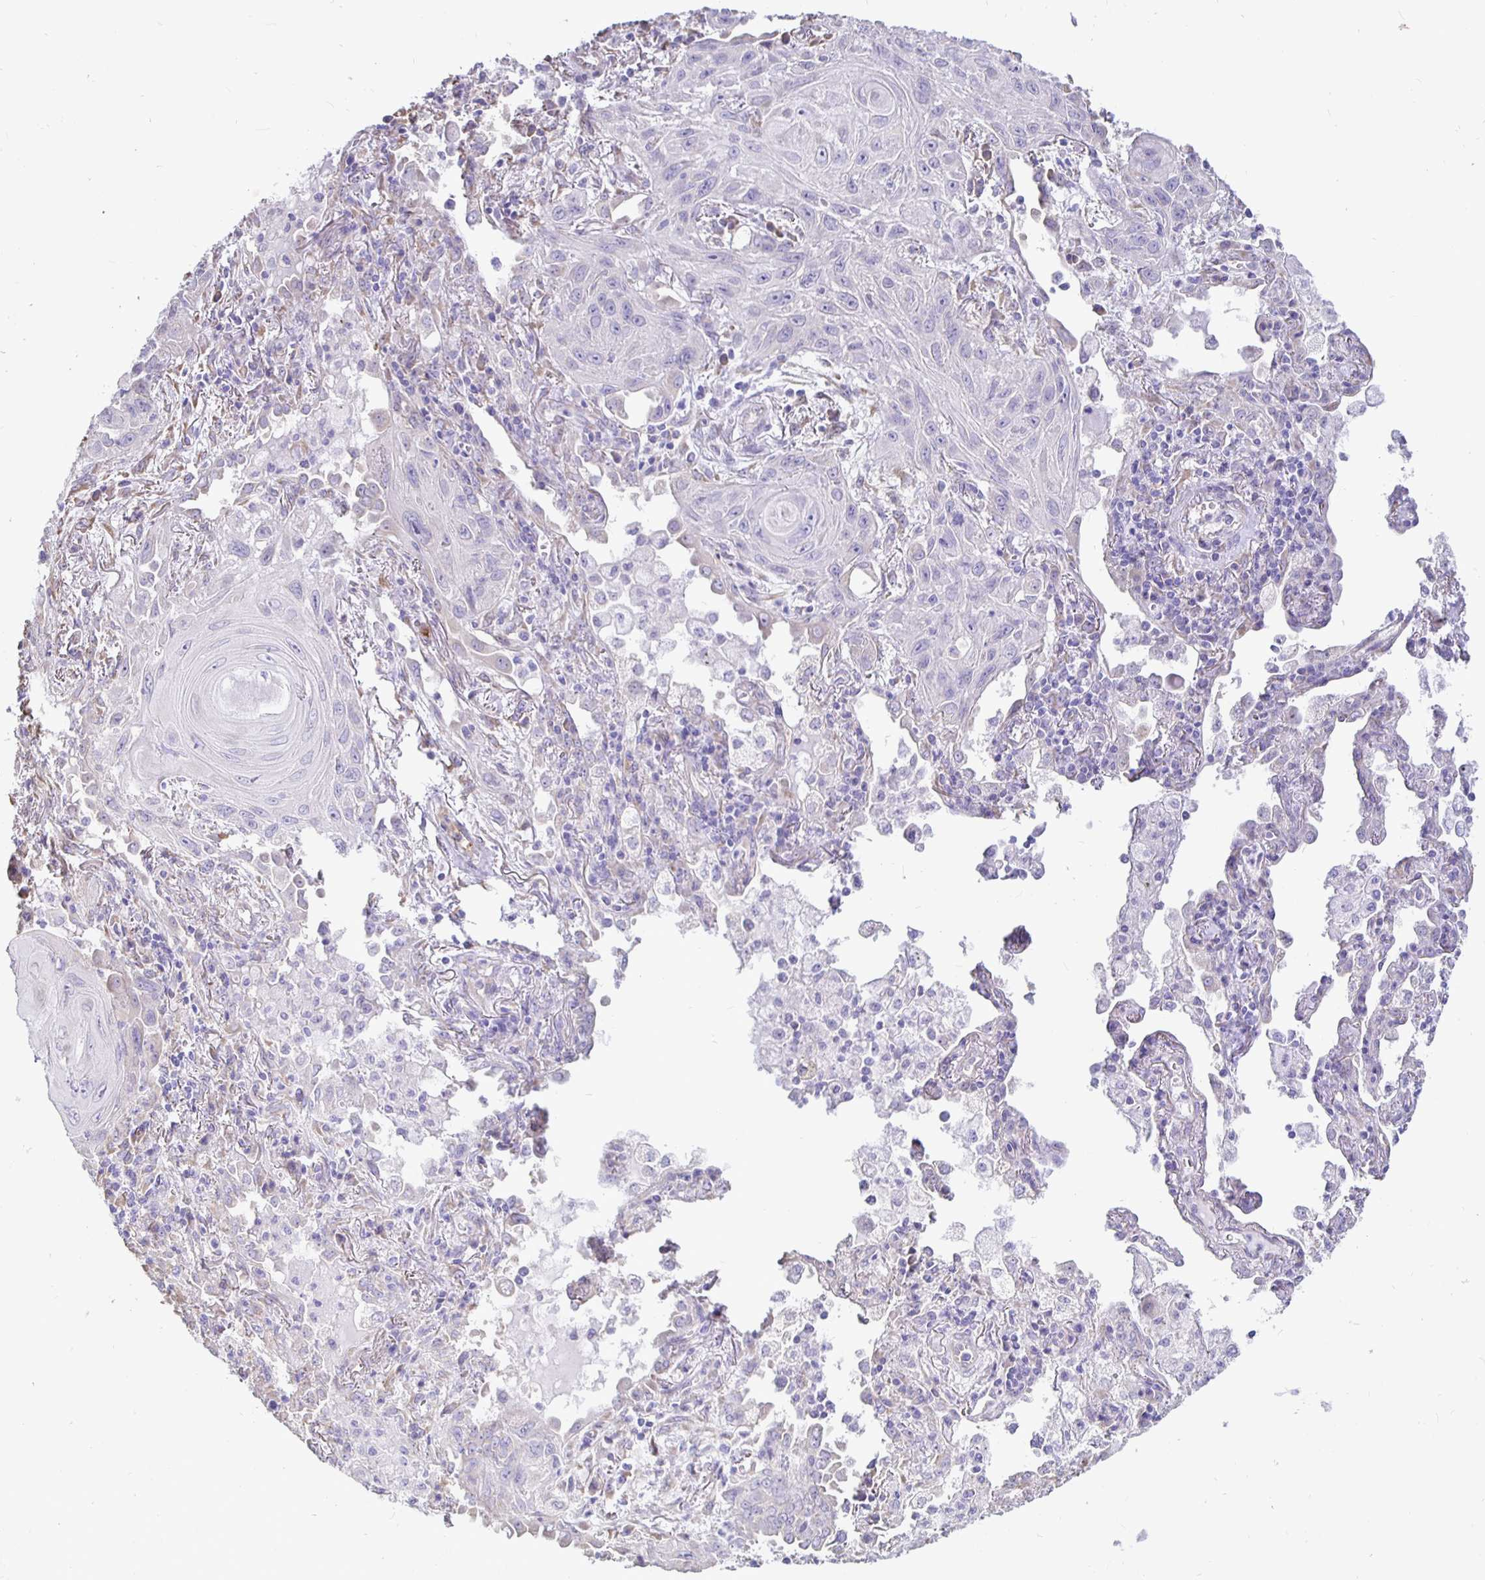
{"staining": {"intensity": "negative", "quantity": "none", "location": "none"}, "tissue": "lung cancer", "cell_type": "Tumor cells", "image_type": "cancer", "snomed": [{"axis": "morphology", "description": "Squamous cell carcinoma, NOS"}, {"axis": "topography", "description": "Lung"}], "caption": "Lung cancer (squamous cell carcinoma) was stained to show a protein in brown. There is no significant staining in tumor cells.", "gene": "DNAI2", "patient": {"sex": "male", "age": 79}}